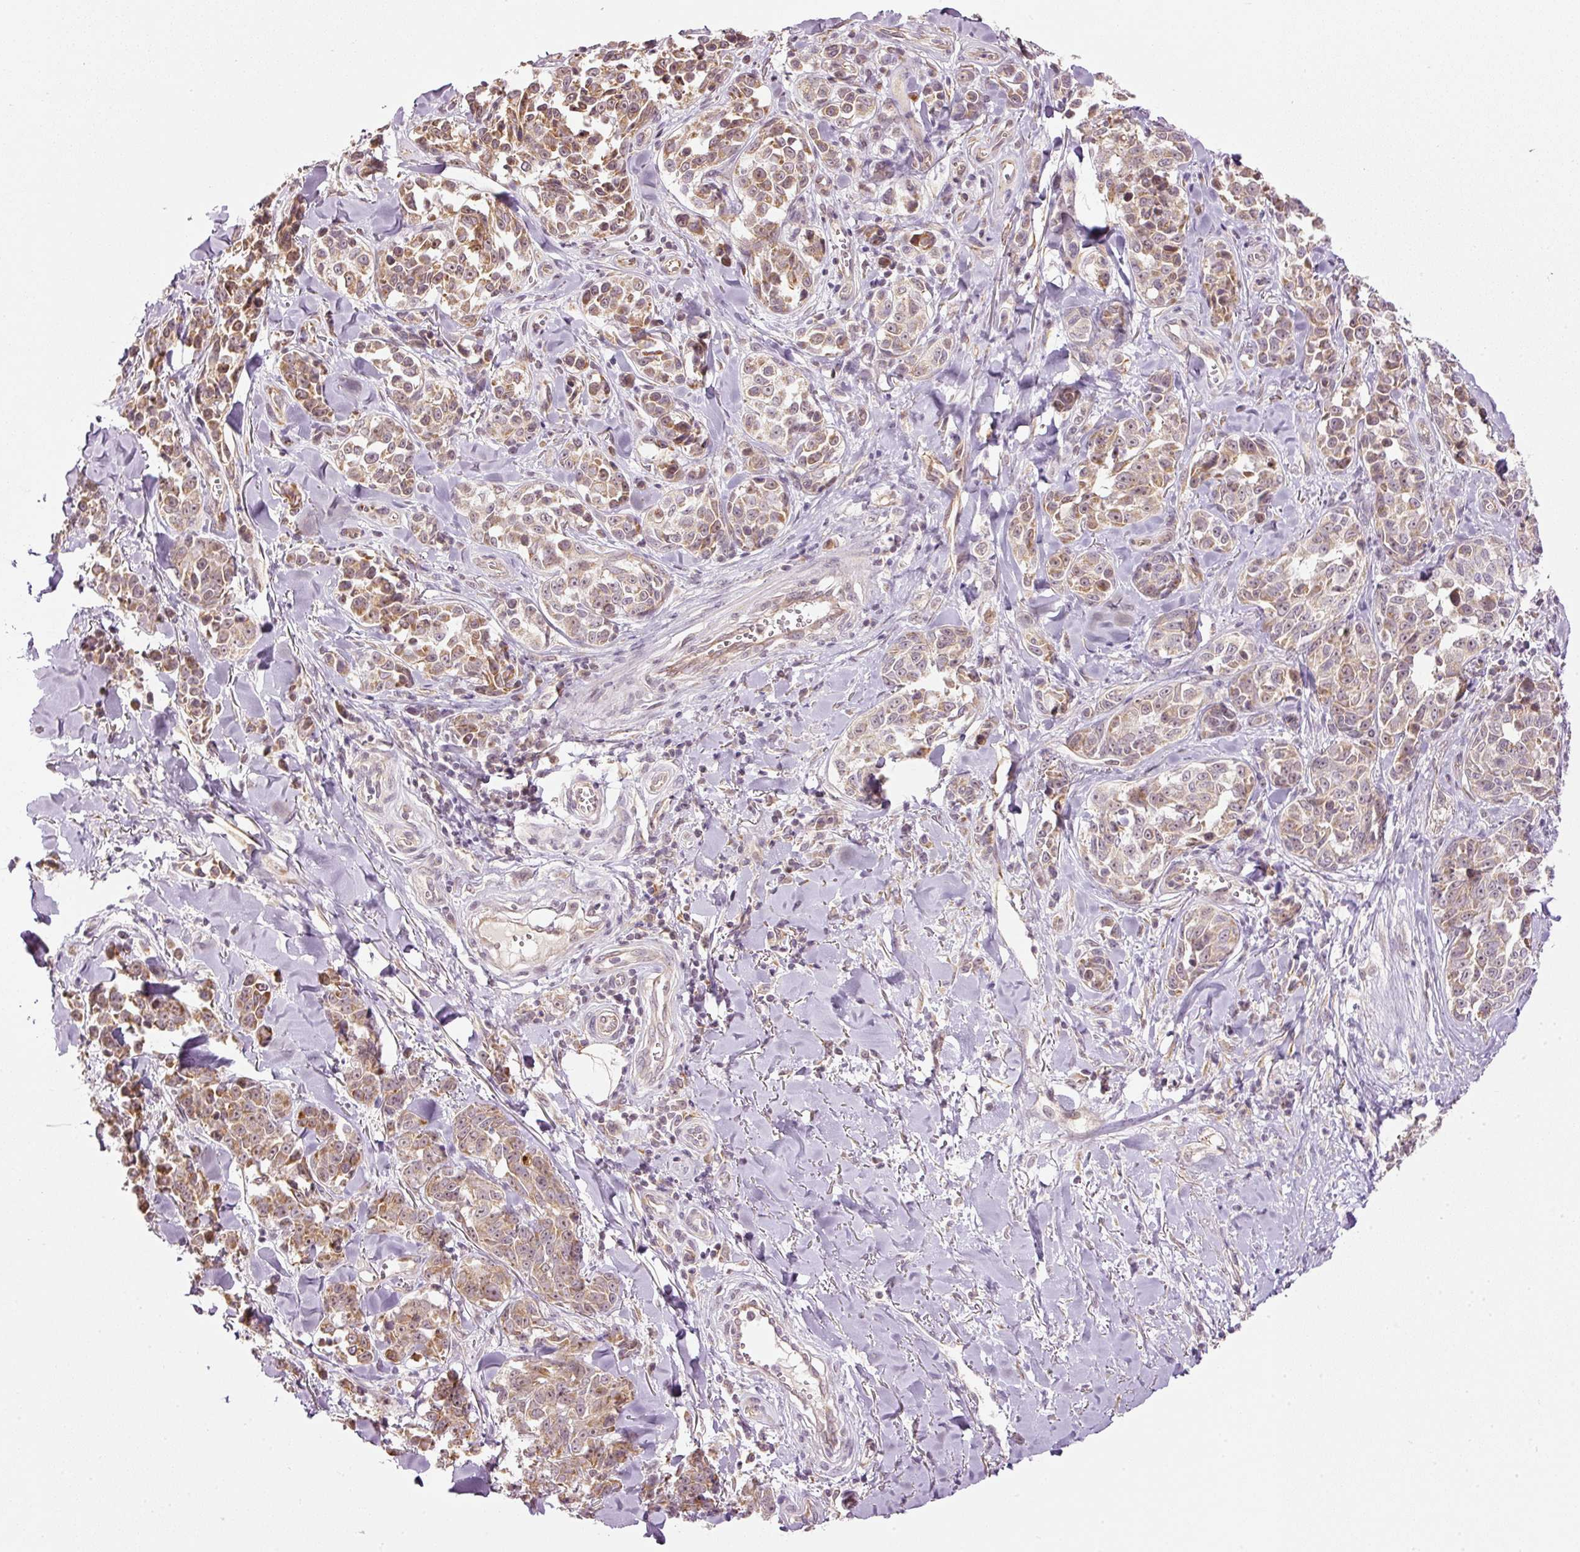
{"staining": {"intensity": "moderate", "quantity": ">75%", "location": "cytoplasmic/membranous"}, "tissue": "melanoma", "cell_type": "Tumor cells", "image_type": "cancer", "snomed": [{"axis": "morphology", "description": "Malignant melanoma, NOS"}, {"axis": "topography", "description": "Skin"}], "caption": "This histopathology image exhibits malignant melanoma stained with immunohistochemistry to label a protein in brown. The cytoplasmic/membranous of tumor cells show moderate positivity for the protein. Nuclei are counter-stained blue.", "gene": "CDC20B", "patient": {"sex": "female", "age": 64}}